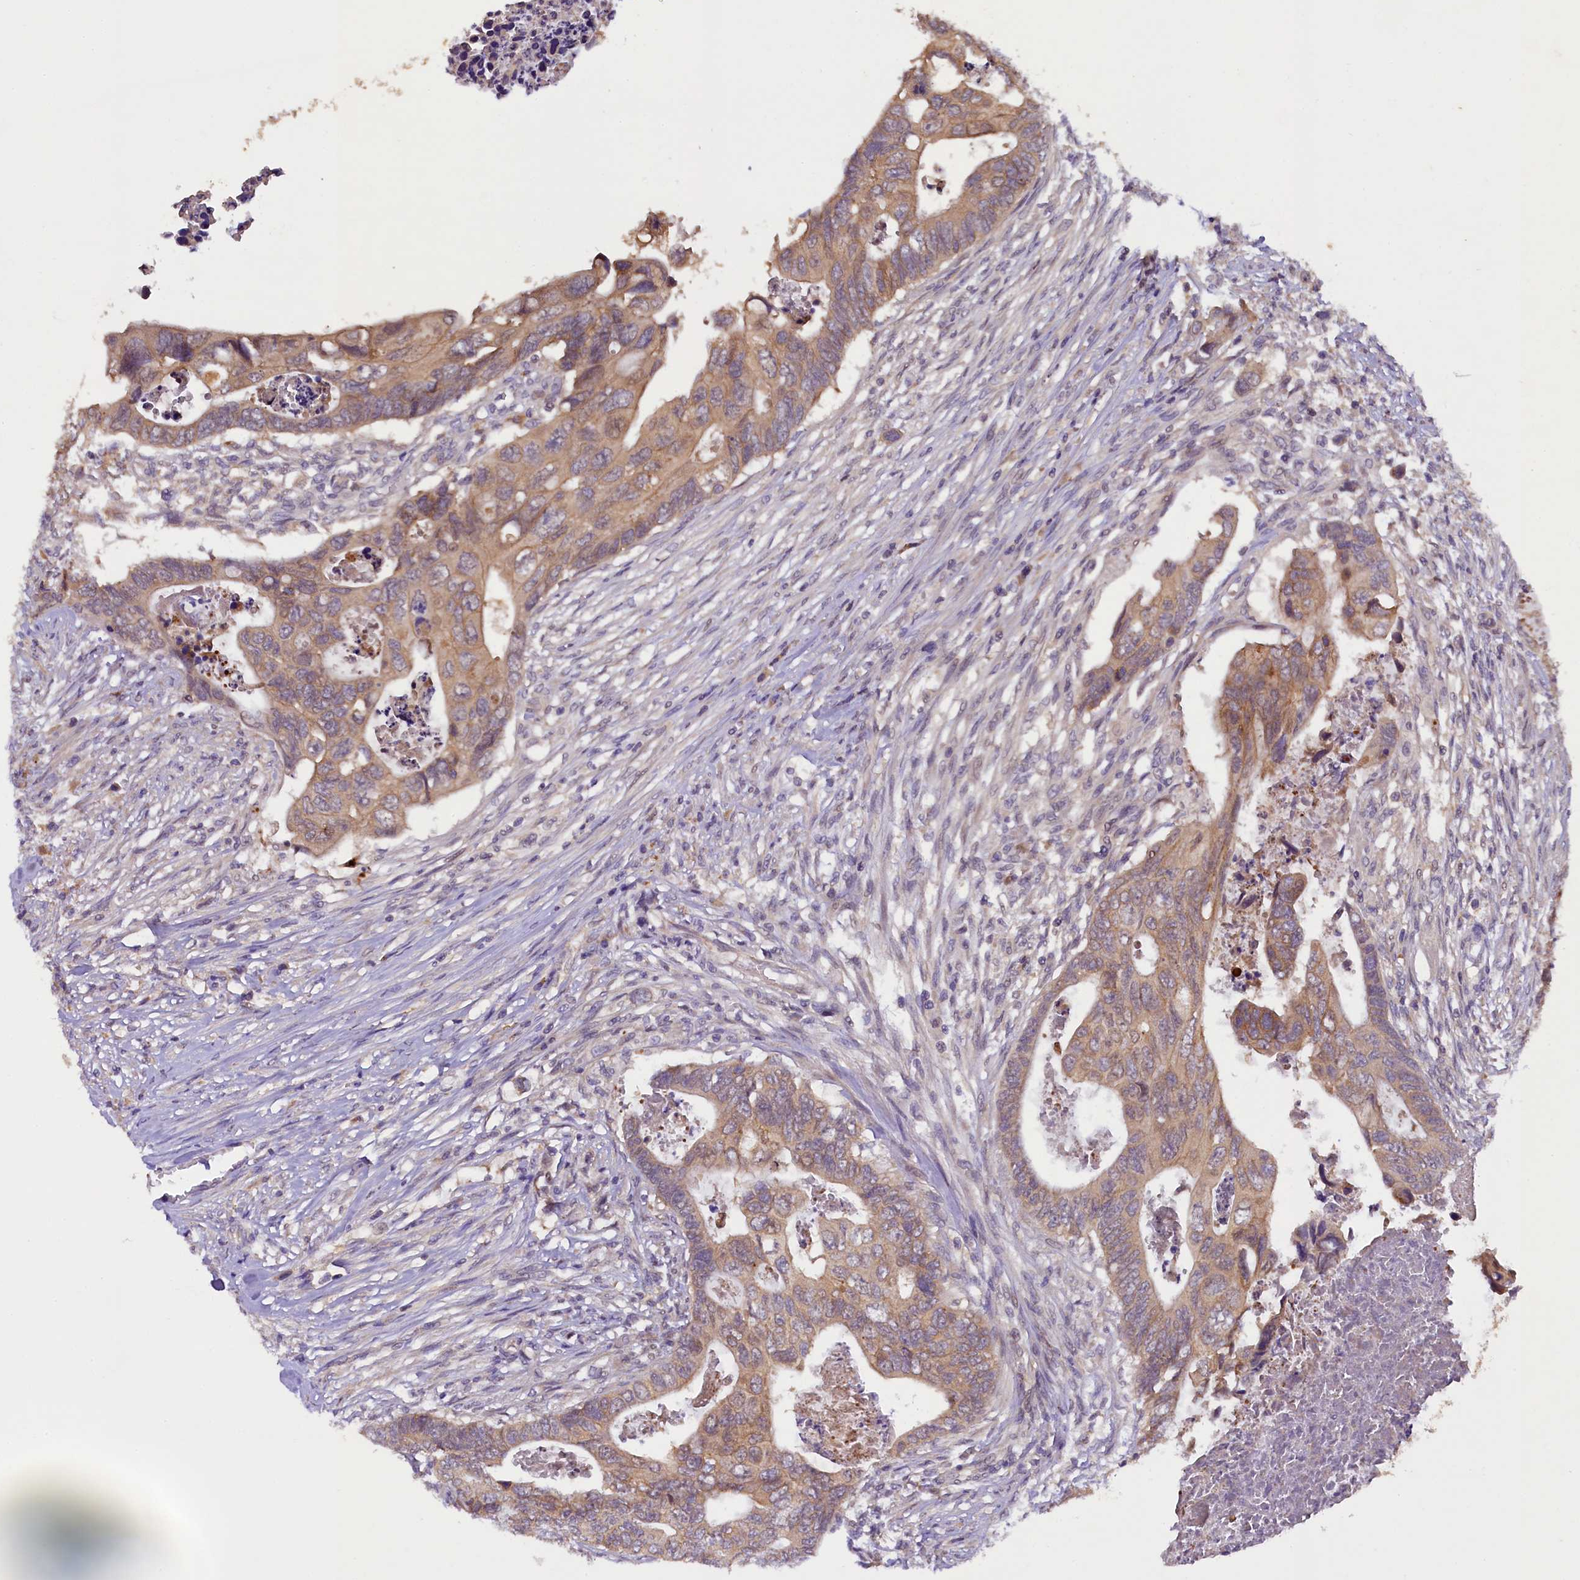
{"staining": {"intensity": "moderate", "quantity": ">75%", "location": "cytoplasmic/membranous"}, "tissue": "colorectal cancer", "cell_type": "Tumor cells", "image_type": "cancer", "snomed": [{"axis": "morphology", "description": "Adenocarcinoma, NOS"}, {"axis": "topography", "description": "Rectum"}], "caption": "Immunohistochemical staining of colorectal cancer (adenocarcinoma) exhibits medium levels of moderate cytoplasmic/membranous expression in about >75% of tumor cells.", "gene": "PLXNB1", "patient": {"sex": "female", "age": 78}}